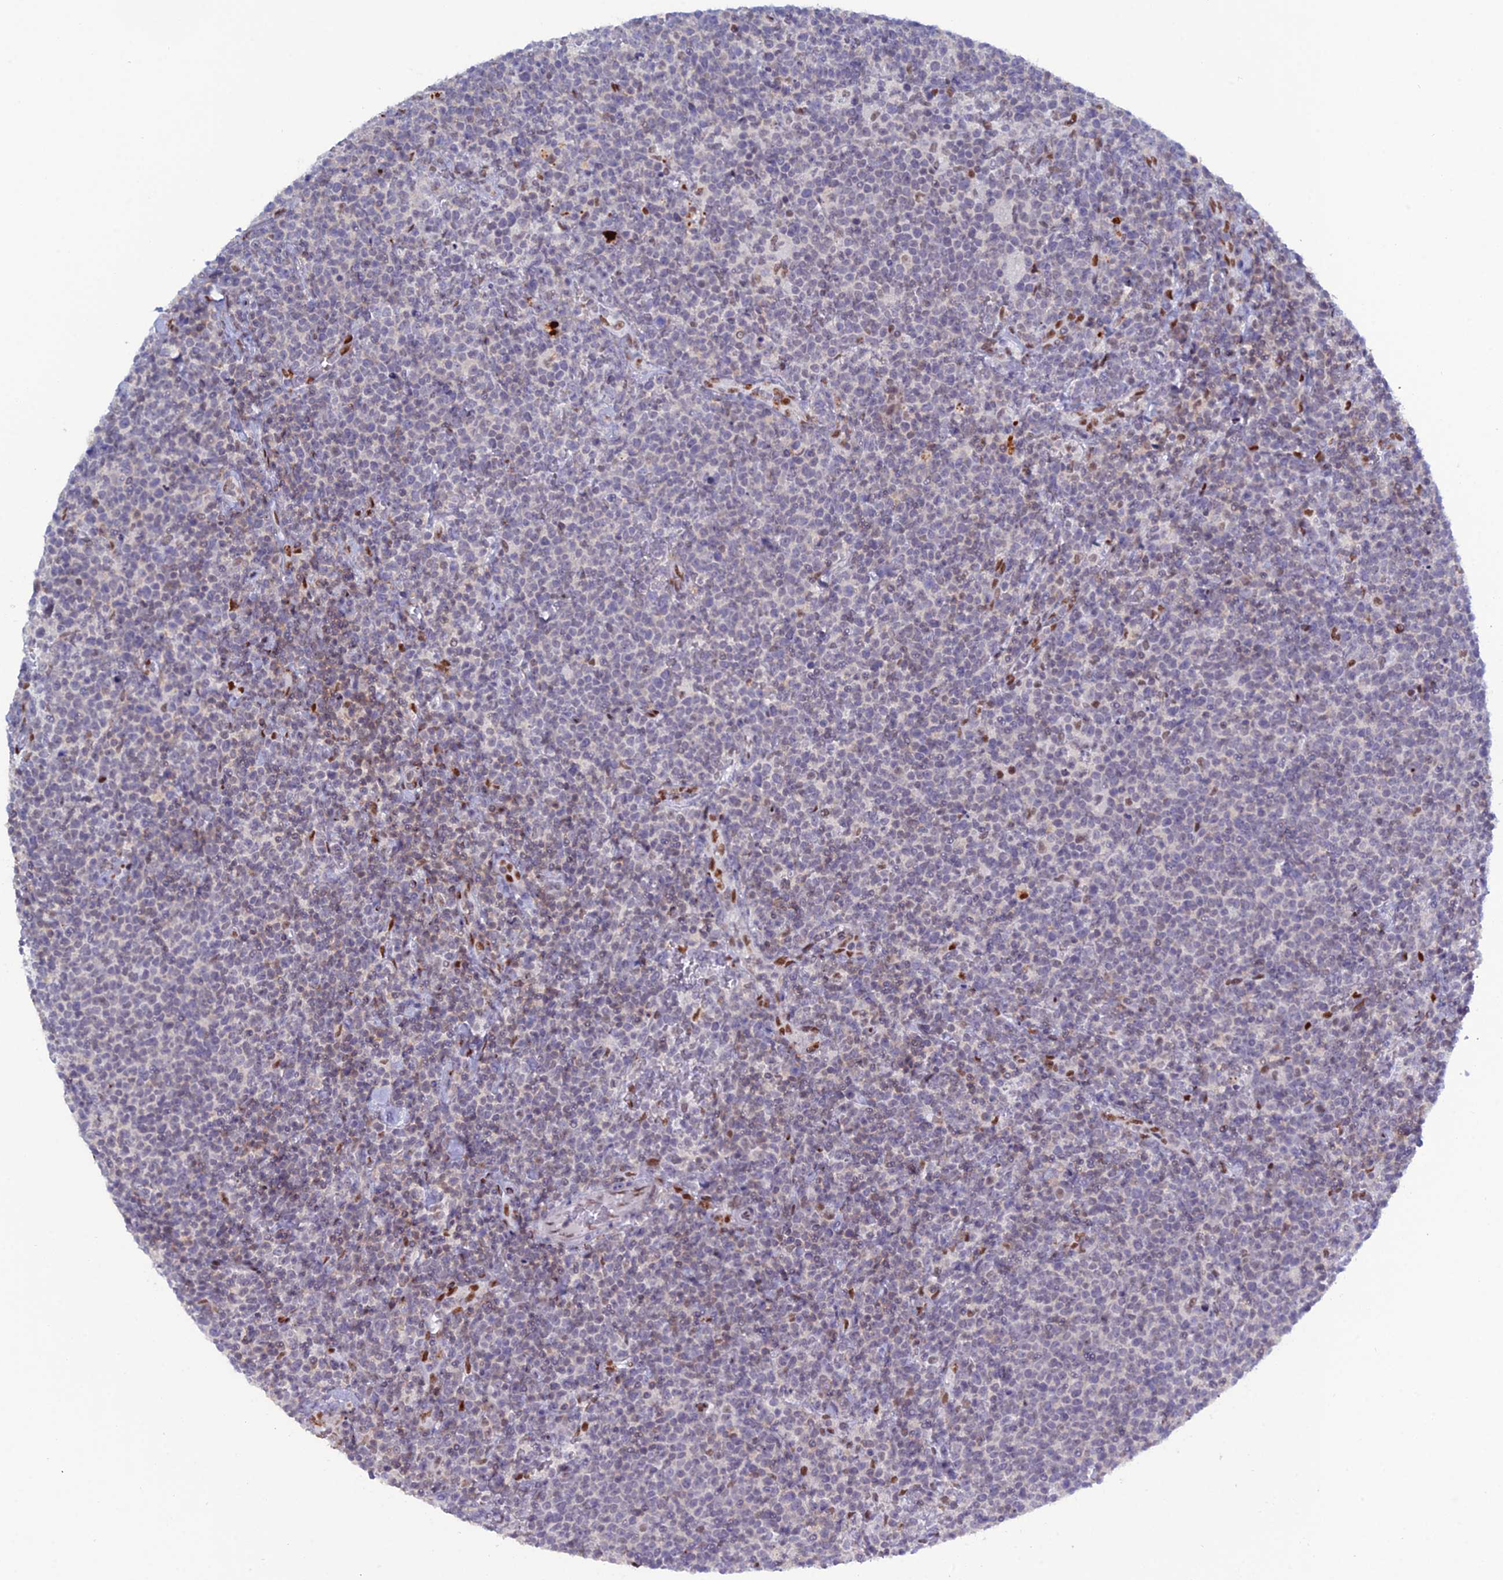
{"staining": {"intensity": "weak", "quantity": "<25%", "location": "nuclear"}, "tissue": "lymphoma", "cell_type": "Tumor cells", "image_type": "cancer", "snomed": [{"axis": "morphology", "description": "Malignant lymphoma, non-Hodgkin's type, High grade"}, {"axis": "topography", "description": "Lymph node"}], "caption": "Malignant lymphoma, non-Hodgkin's type (high-grade) stained for a protein using immunohistochemistry (IHC) shows no staining tumor cells.", "gene": "NOL4L", "patient": {"sex": "male", "age": 61}}